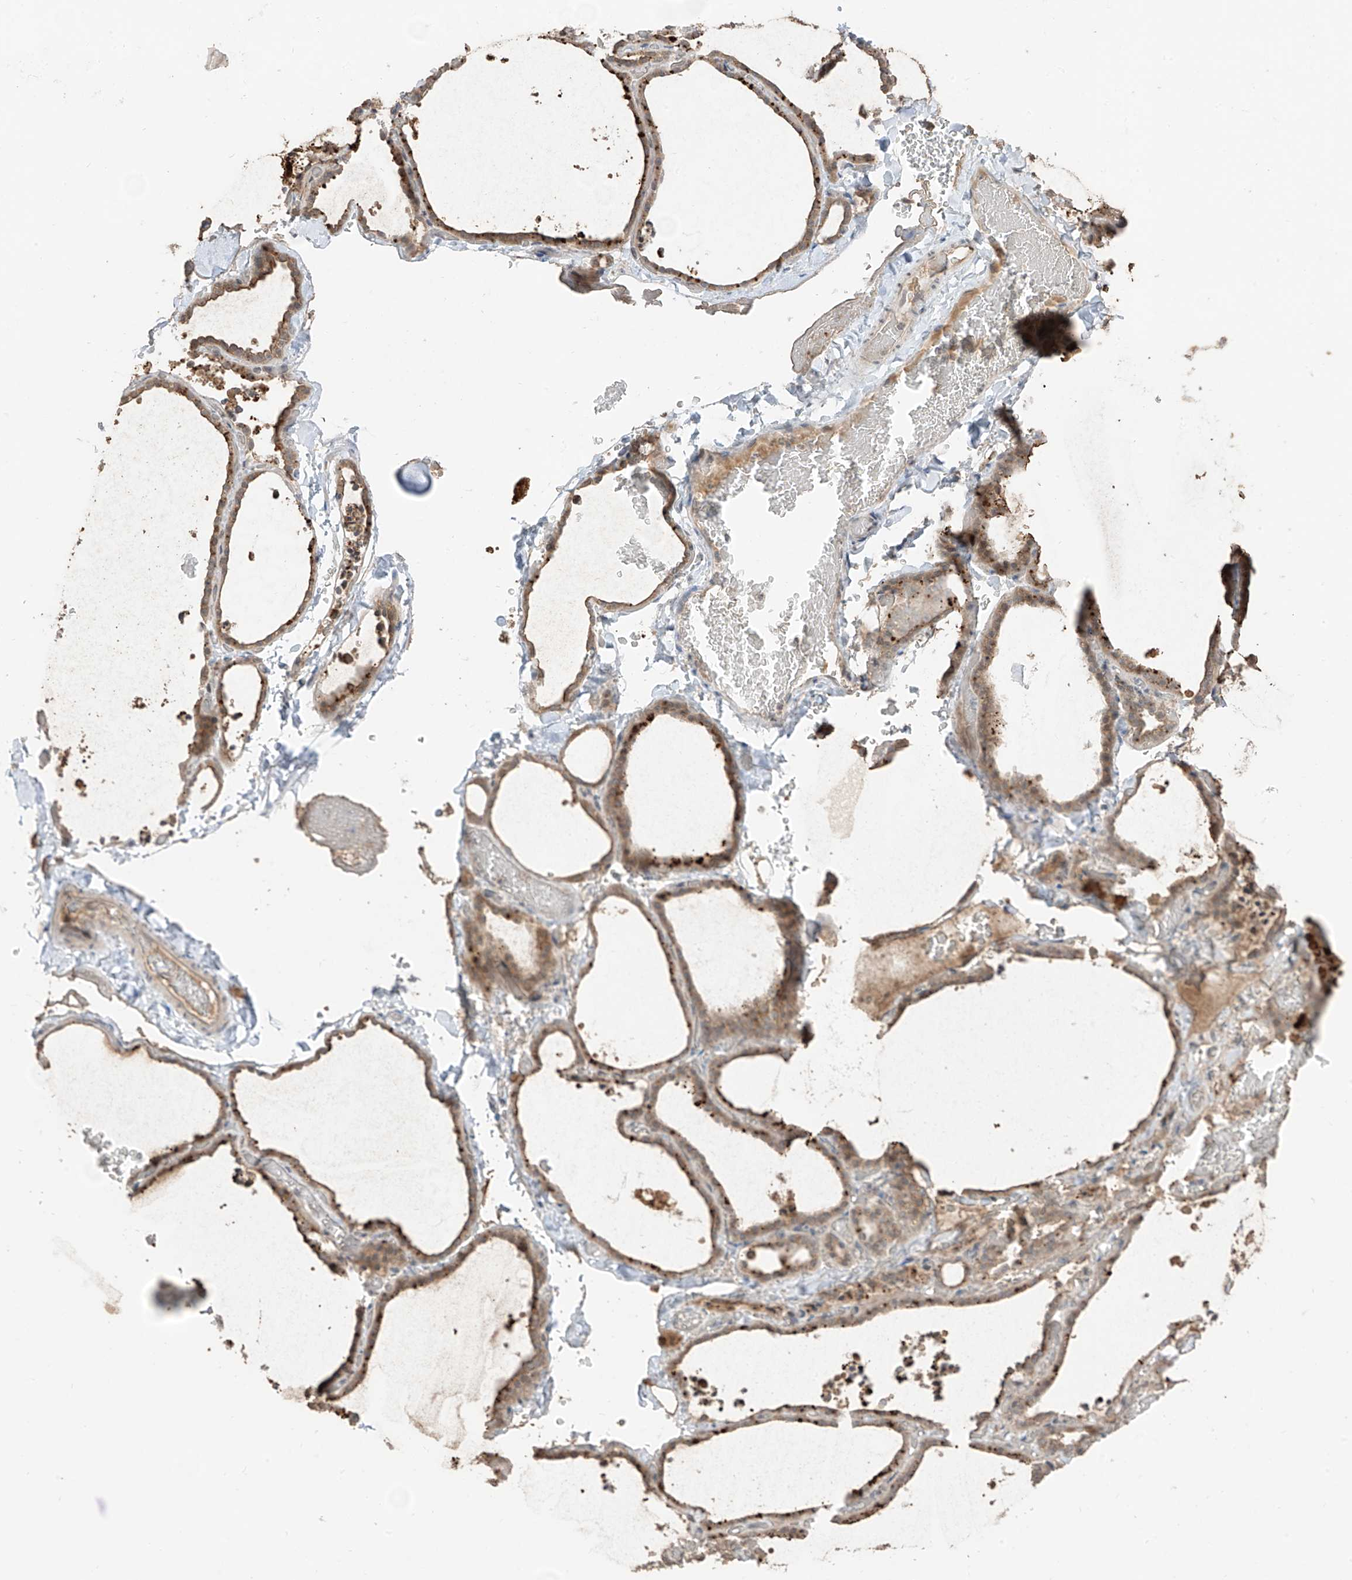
{"staining": {"intensity": "moderate", "quantity": ">75%", "location": "cytoplasmic/membranous"}, "tissue": "thyroid gland", "cell_type": "Glandular cells", "image_type": "normal", "snomed": [{"axis": "morphology", "description": "Normal tissue, NOS"}, {"axis": "topography", "description": "Thyroid gland"}], "caption": "IHC micrograph of benign thyroid gland: human thyroid gland stained using IHC shows medium levels of moderate protein expression localized specifically in the cytoplasmic/membranous of glandular cells, appearing as a cytoplasmic/membranous brown color.", "gene": "COLGALT2", "patient": {"sex": "female", "age": 22}}